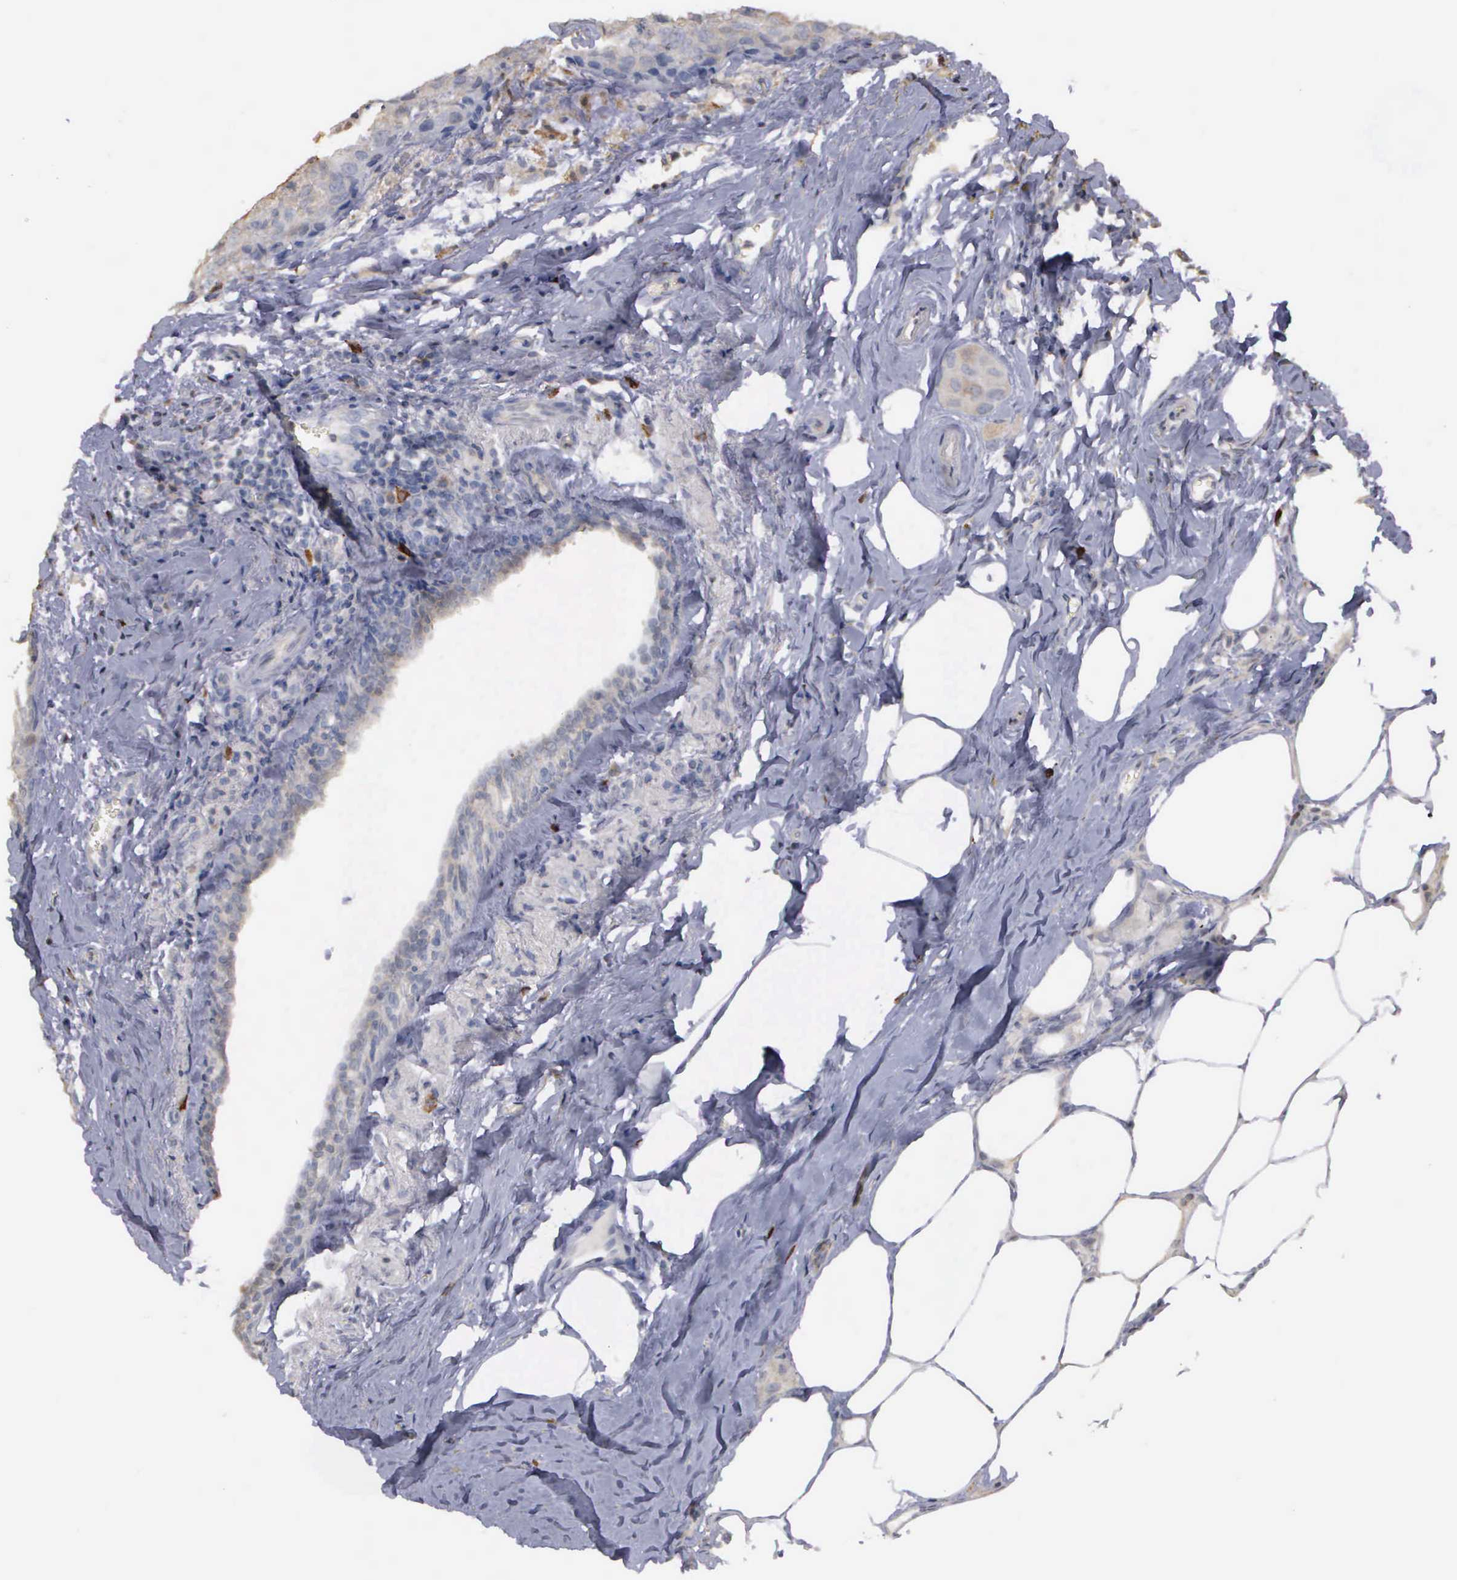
{"staining": {"intensity": "negative", "quantity": "none", "location": "none"}, "tissue": "breast cancer", "cell_type": "Tumor cells", "image_type": "cancer", "snomed": [{"axis": "morphology", "description": "Duct carcinoma"}, {"axis": "topography", "description": "Breast"}], "caption": "The immunohistochemistry image has no significant staining in tumor cells of breast intraductal carcinoma tissue. (Stains: DAB (3,3'-diaminobenzidine) IHC with hematoxylin counter stain, Microscopy: brightfield microscopy at high magnification).", "gene": "ENO3", "patient": {"sex": "female", "age": 68}}